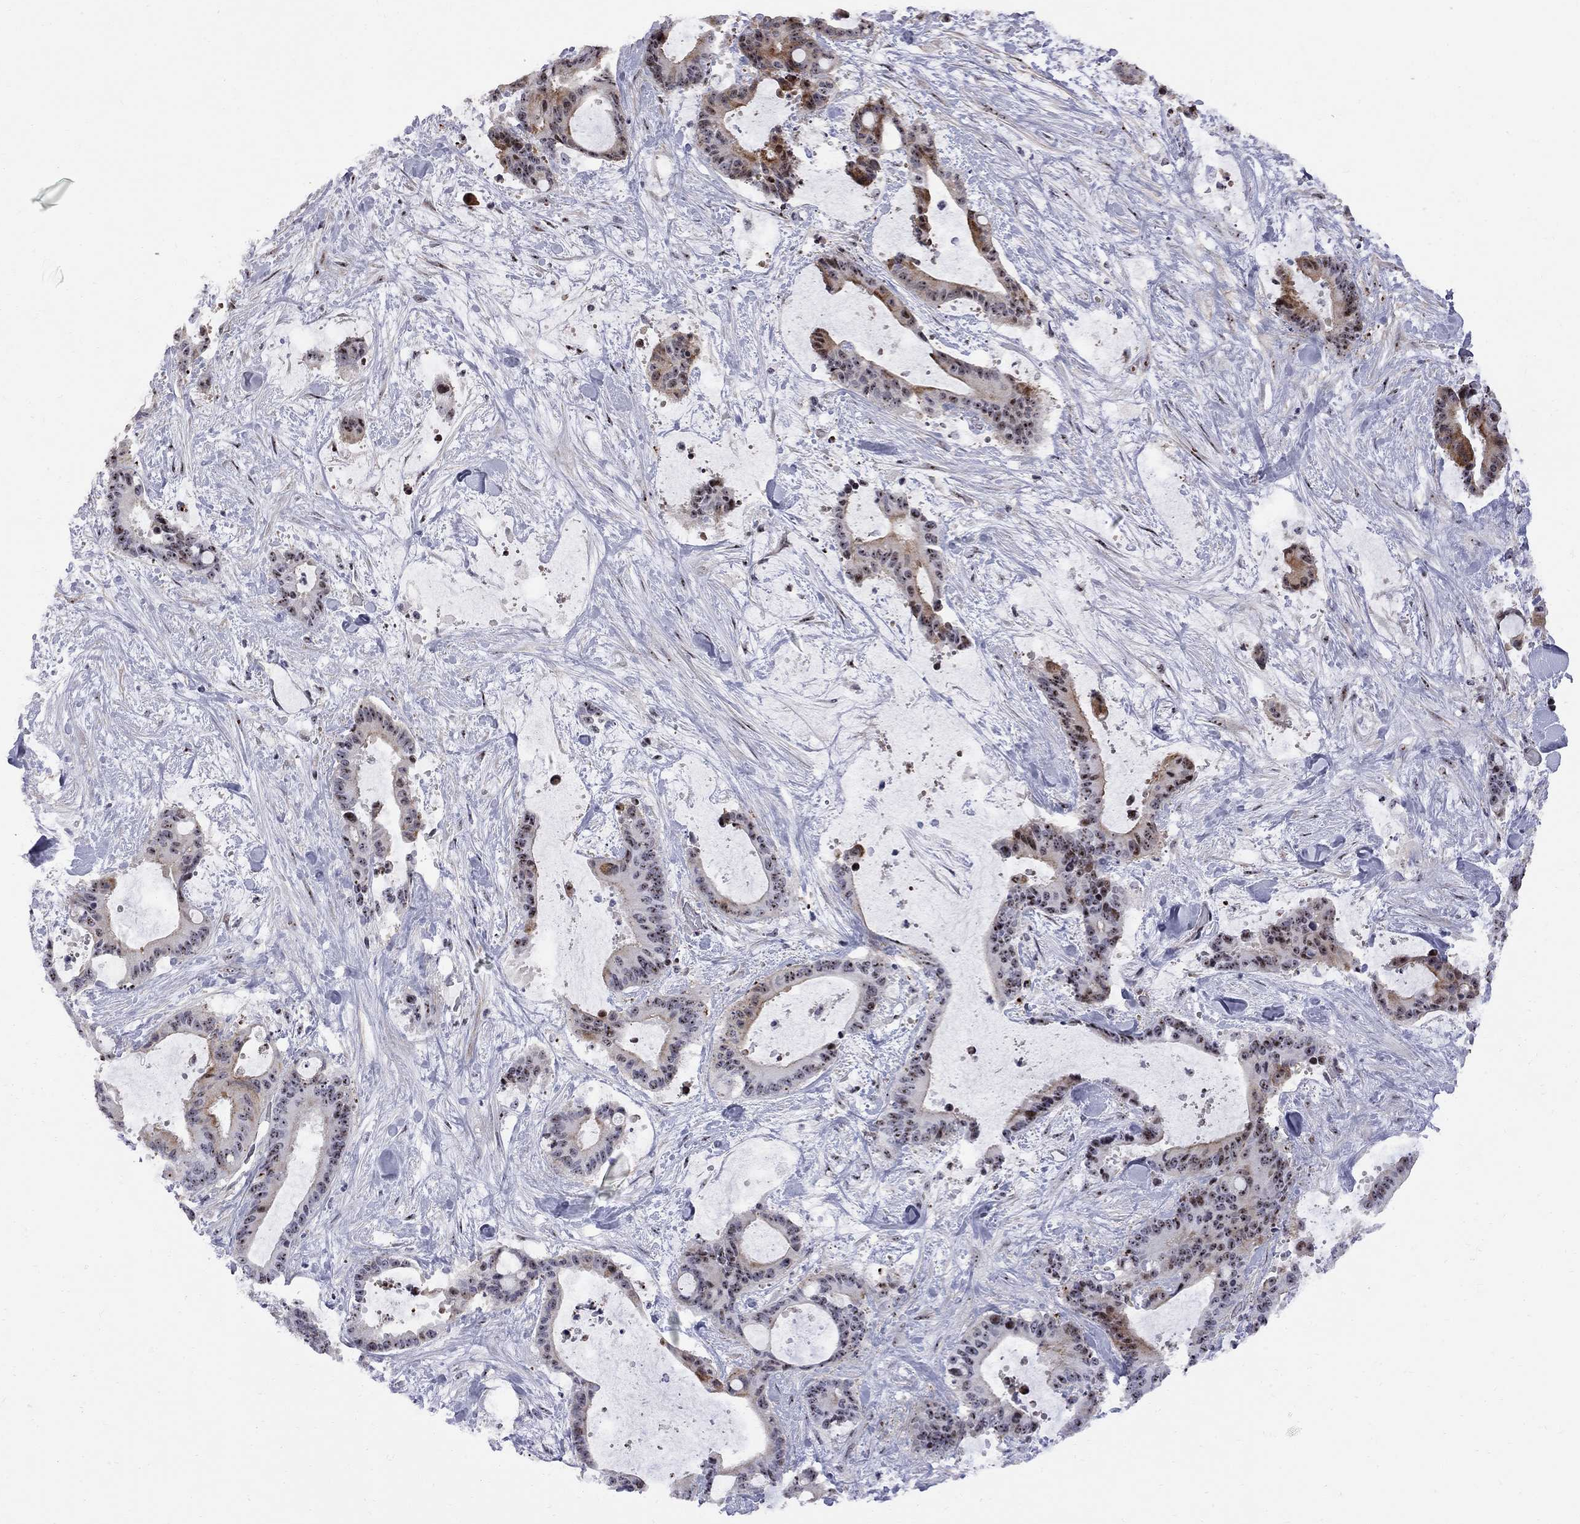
{"staining": {"intensity": "moderate", "quantity": "<25%", "location": "cytoplasmic/membranous"}, "tissue": "liver cancer", "cell_type": "Tumor cells", "image_type": "cancer", "snomed": [{"axis": "morphology", "description": "Cholangiocarcinoma"}, {"axis": "topography", "description": "Liver"}], "caption": "IHC micrograph of human liver cancer (cholangiocarcinoma) stained for a protein (brown), which displays low levels of moderate cytoplasmic/membranous staining in approximately <25% of tumor cells.", "gene": "DHX33", "patient": {"sex": "female", "age": 73}}